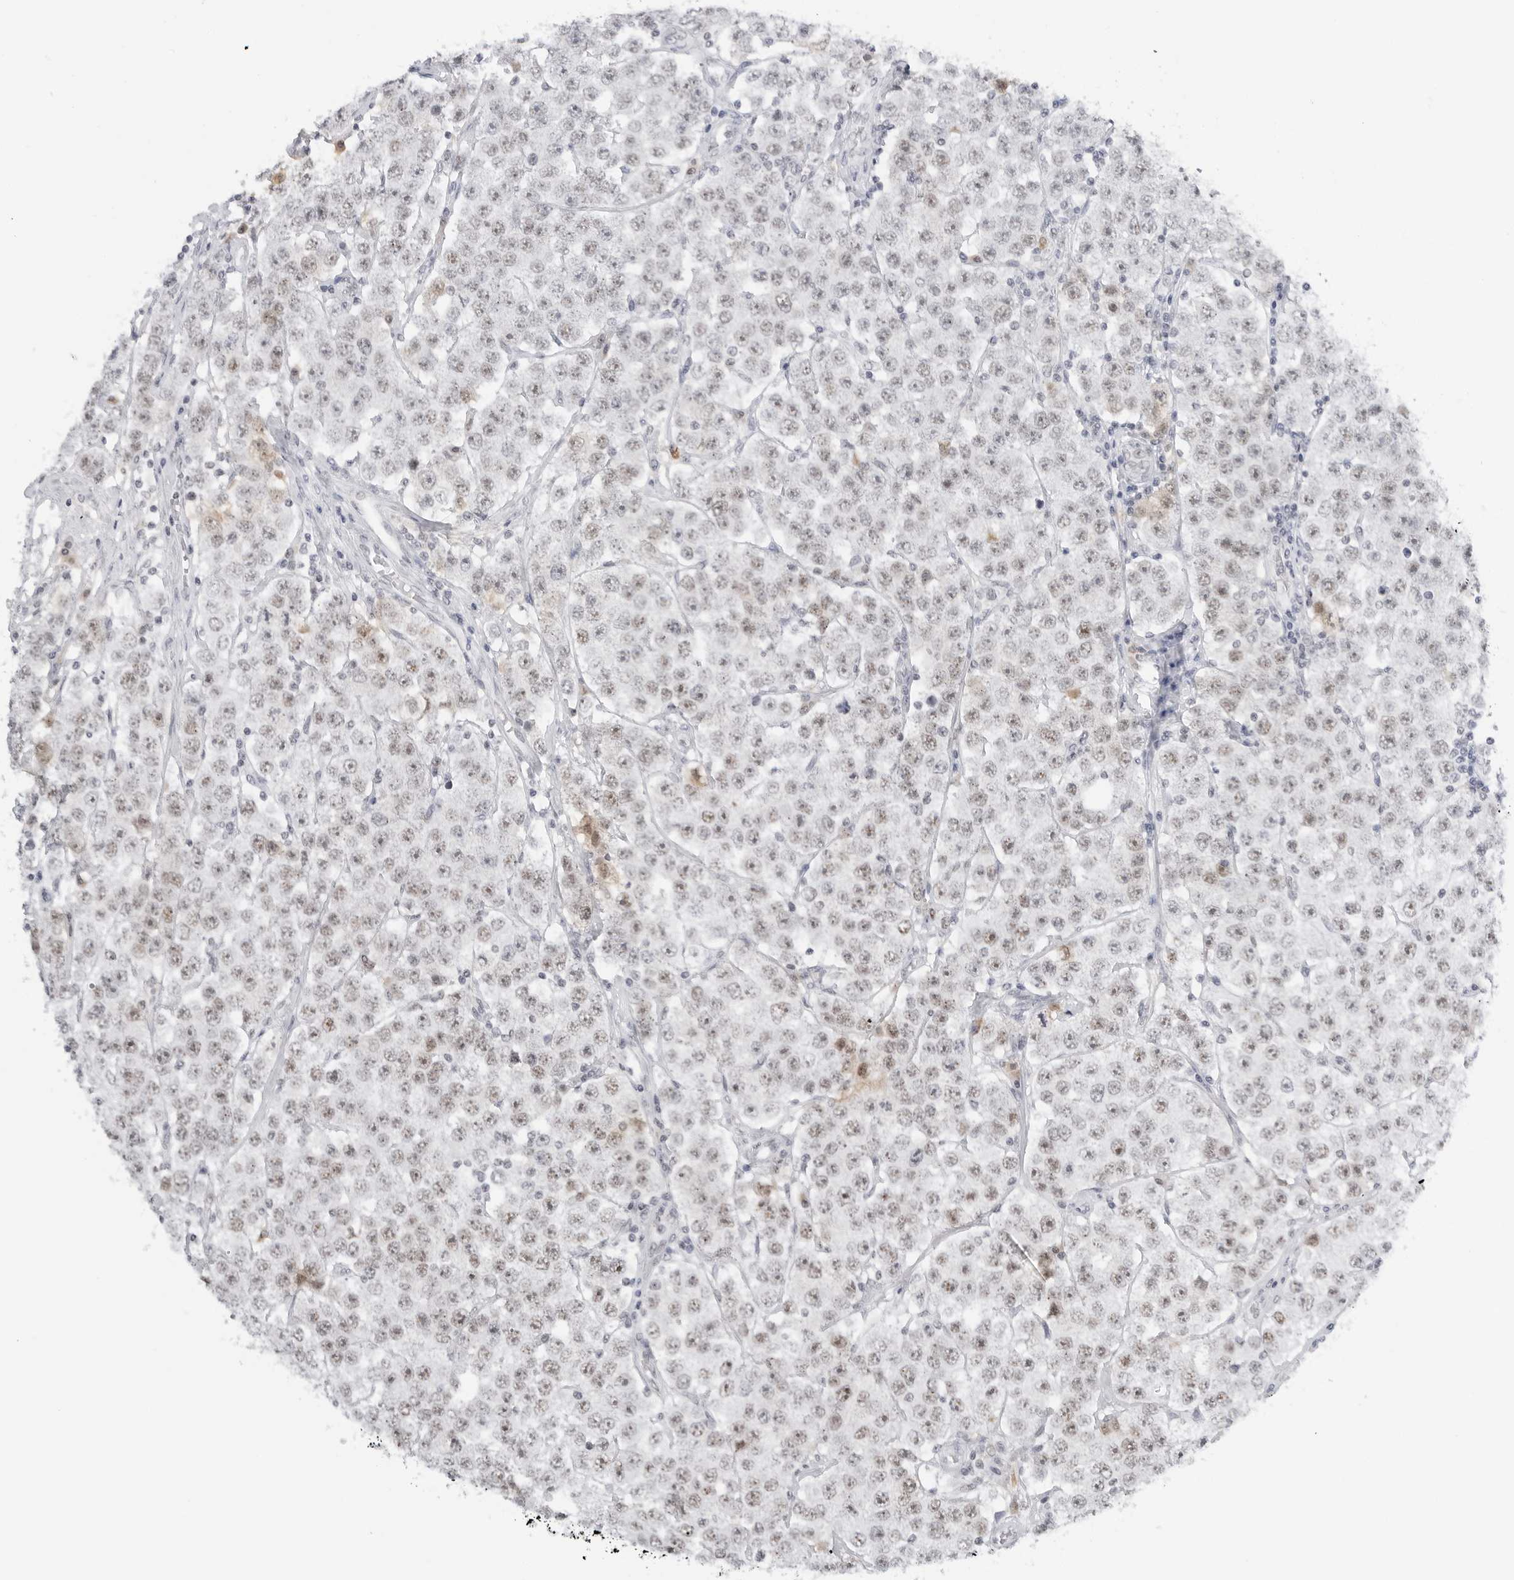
{"staining": {"intensity": "weak", "quantity": "25%-75%", "location": "nuclear"}, "tissue": "testis cancer", "cell_type": "Tumor cells", "image_type": "cancer", "snomed": [{"axis": "morphology", "description": "Seminoma, NOS"}, {"axis": "topography", "description": "Testis"}], "caption": "Immunohistochemistry (IHC) micrograph of testis seminoma stained for a protein (brown), which displays low levels of weak nuclear staining in approximately 25%-75% of tumor cells.", "gene": "WRAP53", "patient": {"sex": "male", "age": 28}}